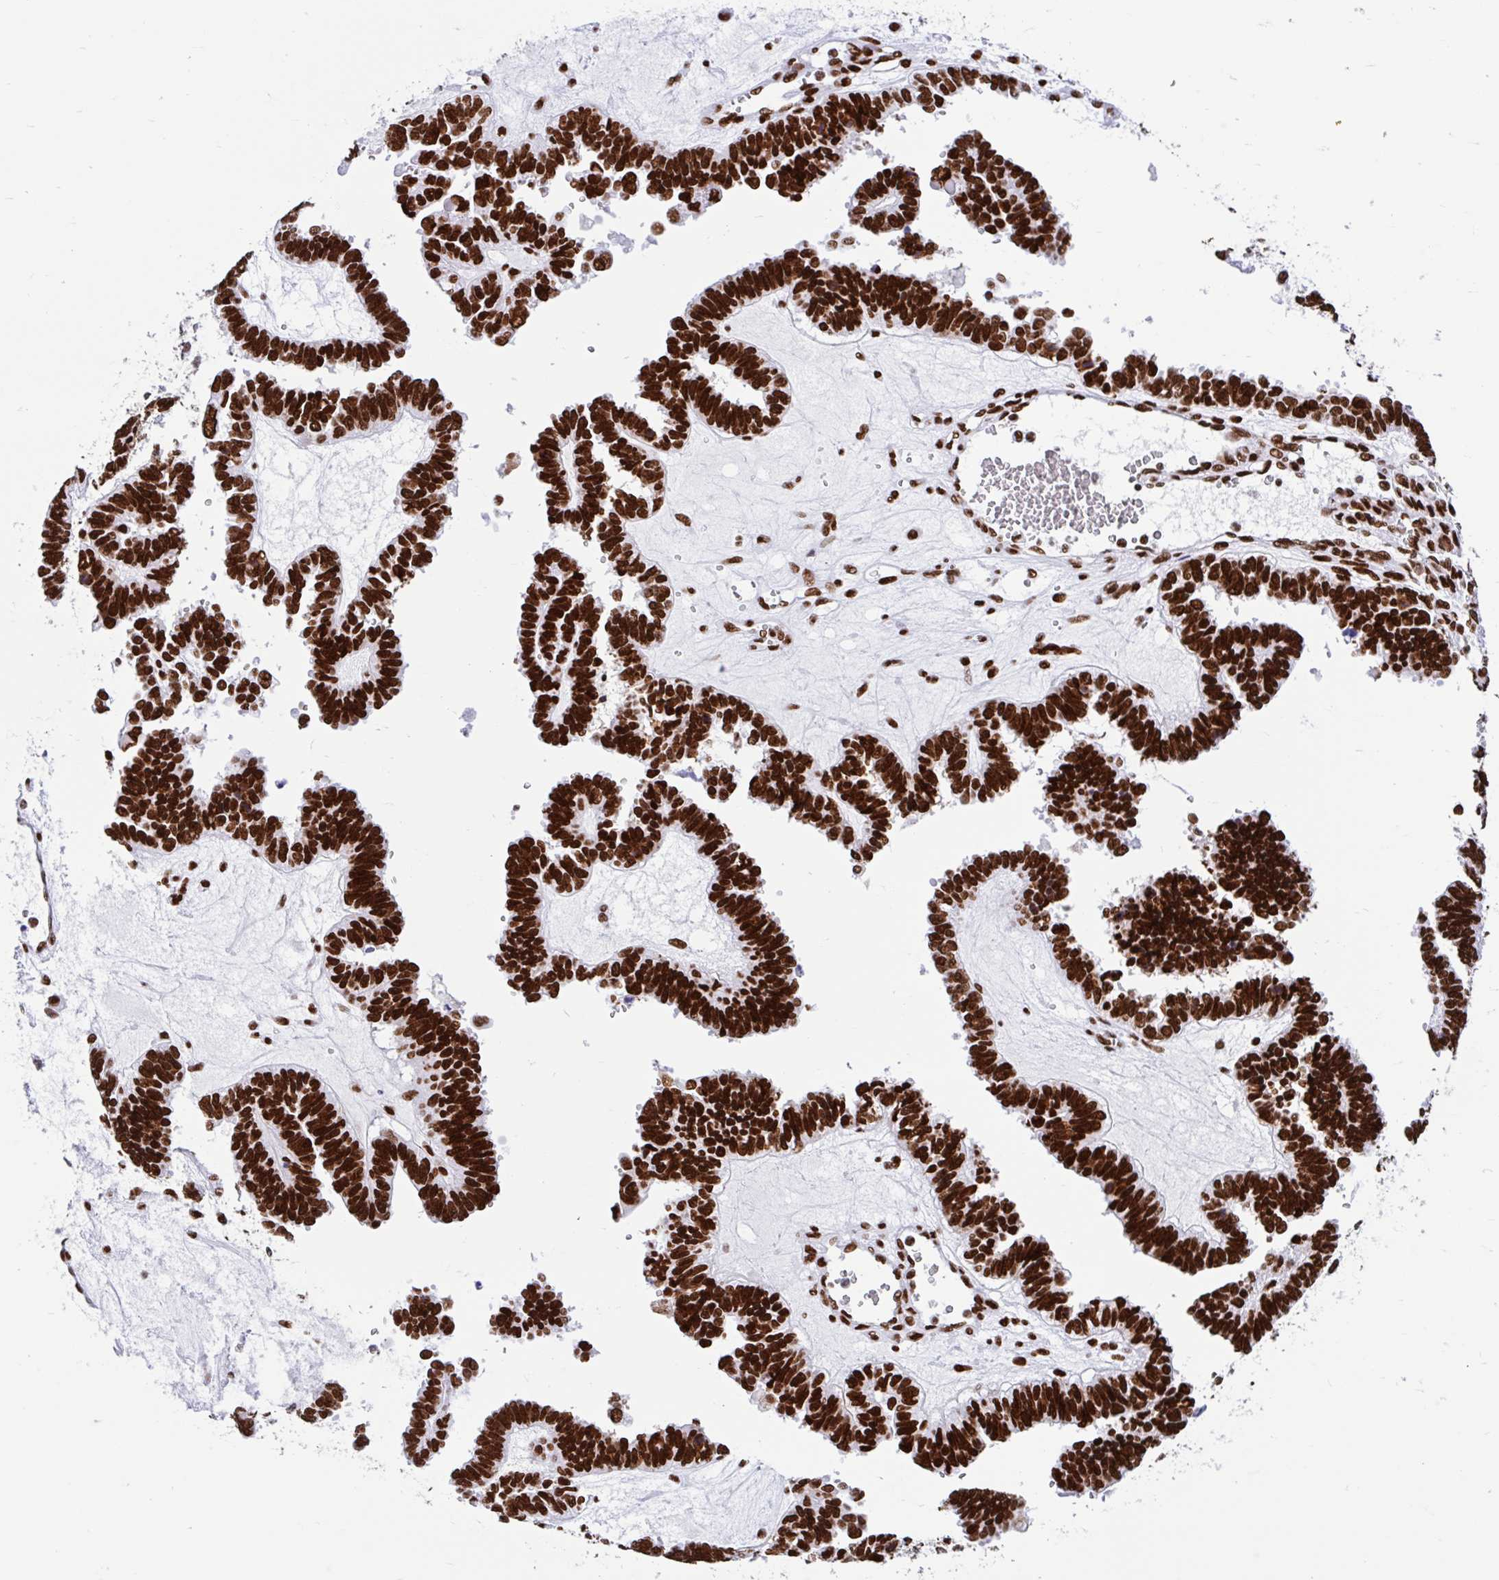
{"staining": {"intensity": "strong", "quantity": ">75%", "location": "nuclear"}, "tissue": "ovarian cancer", "cell_type": "Tumor cells", "image_type": "cancer", "snomed": [{"axis": "morphology", "description": "Cystadenocarcinoma, serous, NOS"}, {"axis": "topography", "description": "Ovary"}], "caption": "An IHC histopathology image of tumor tissue is shown. Protein staining in brown shows strong nuclear positivity in serous cystadenocarcinoma (ovarian) within tumor cells. (IHC, brightfield microscopy, high magnification).", "gene": "KHDRBS1", "patient": {"sex": "female", "age": 51}}